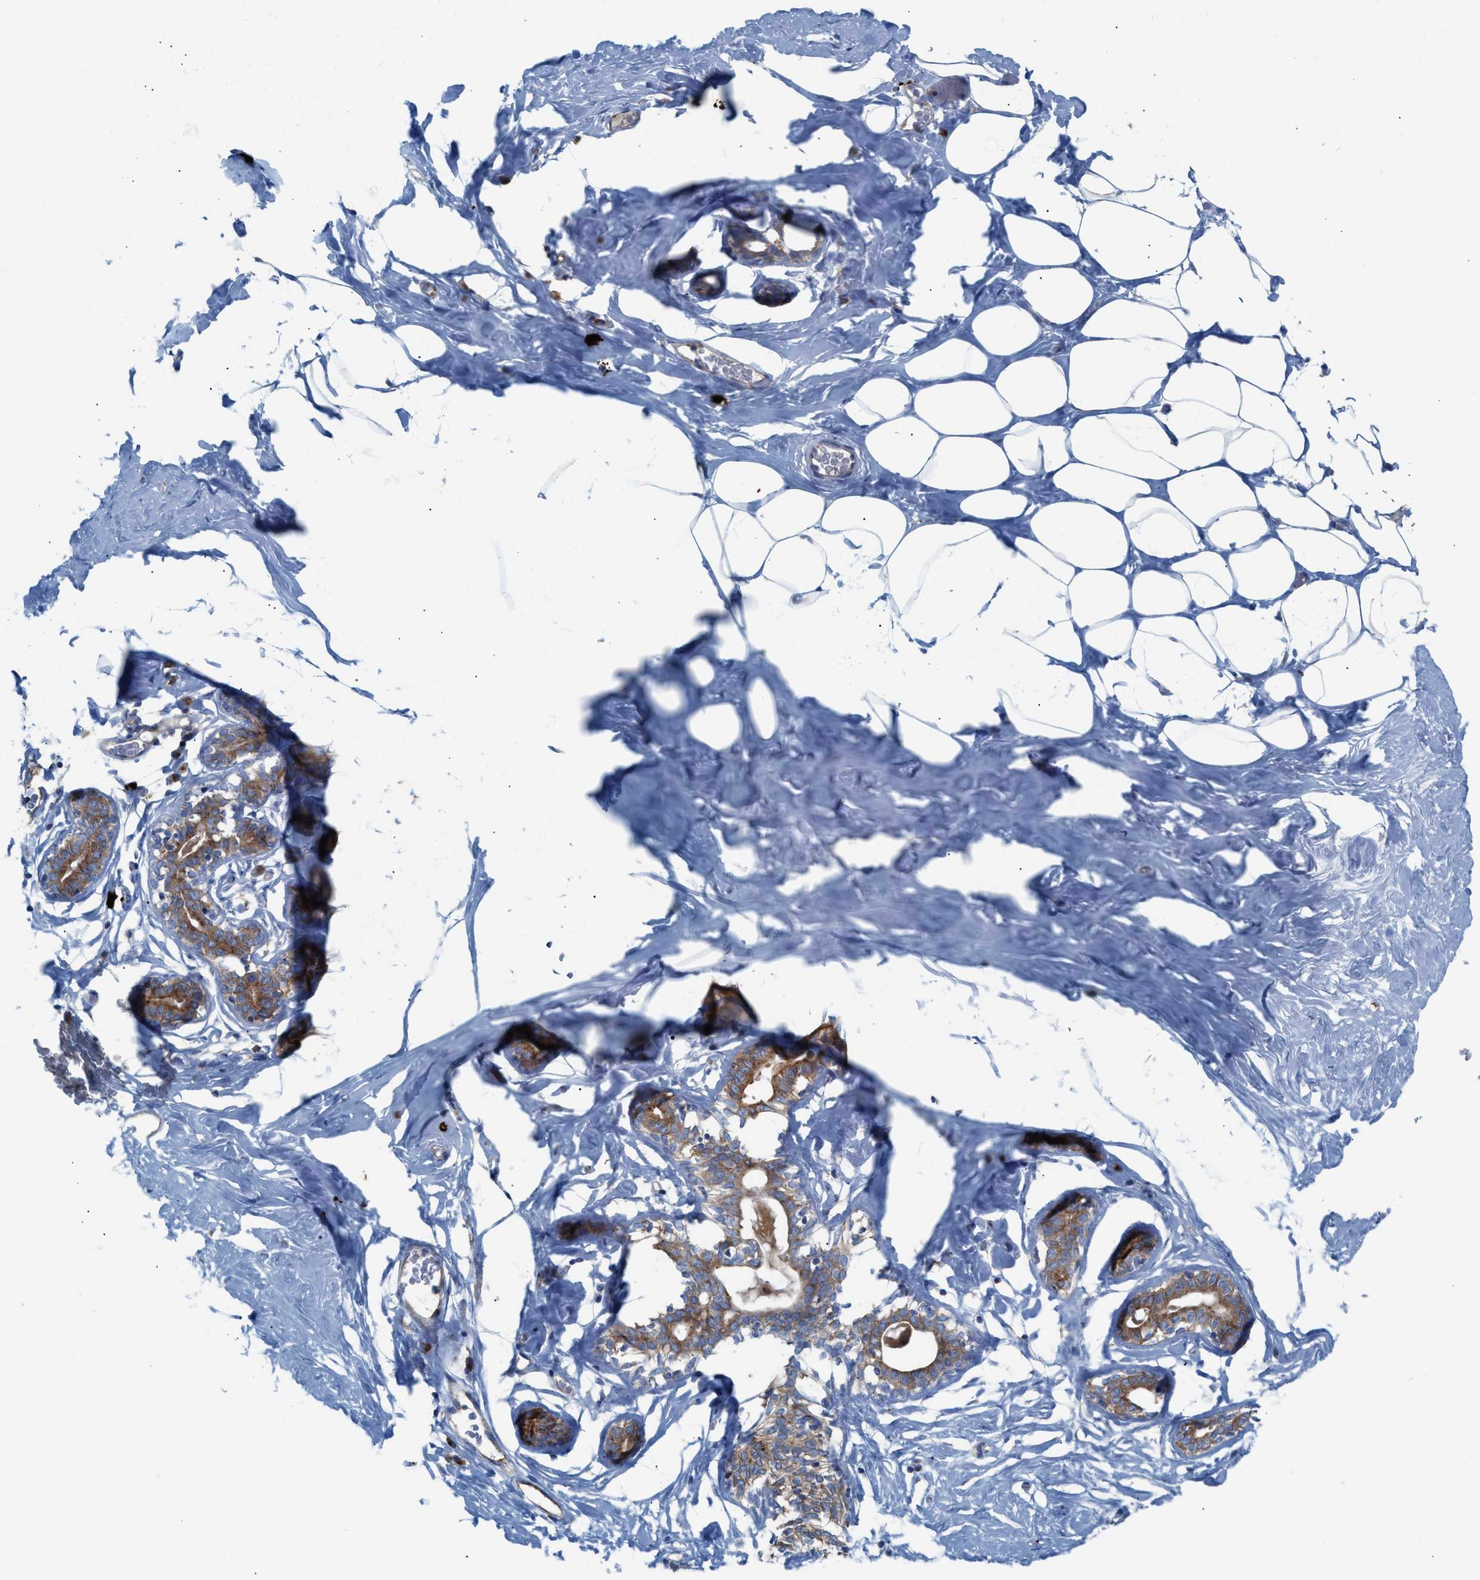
{"staining": {"intensity": "negative", "quantity": "none", "location": "none"}, "tissue": "adipose tissue", "cell_type": "Adipocytes", "image_type": "normal", "snomed": [{"axis": "morphology", "description": "Normal tissue, NOS"}, {"axis": "morphology", "description": "Fibrosis, NOS"}, {"axis": "topography", "description": "Breast"}, {"axis": "topography", "description": "Adipose tissue"}], "caption": "Protein analysis of normal adipose tissue exhibits no significant positivity in adipocytes.", "gene": "NYAP1", "patient": {"sex": "female", "age": 39}}